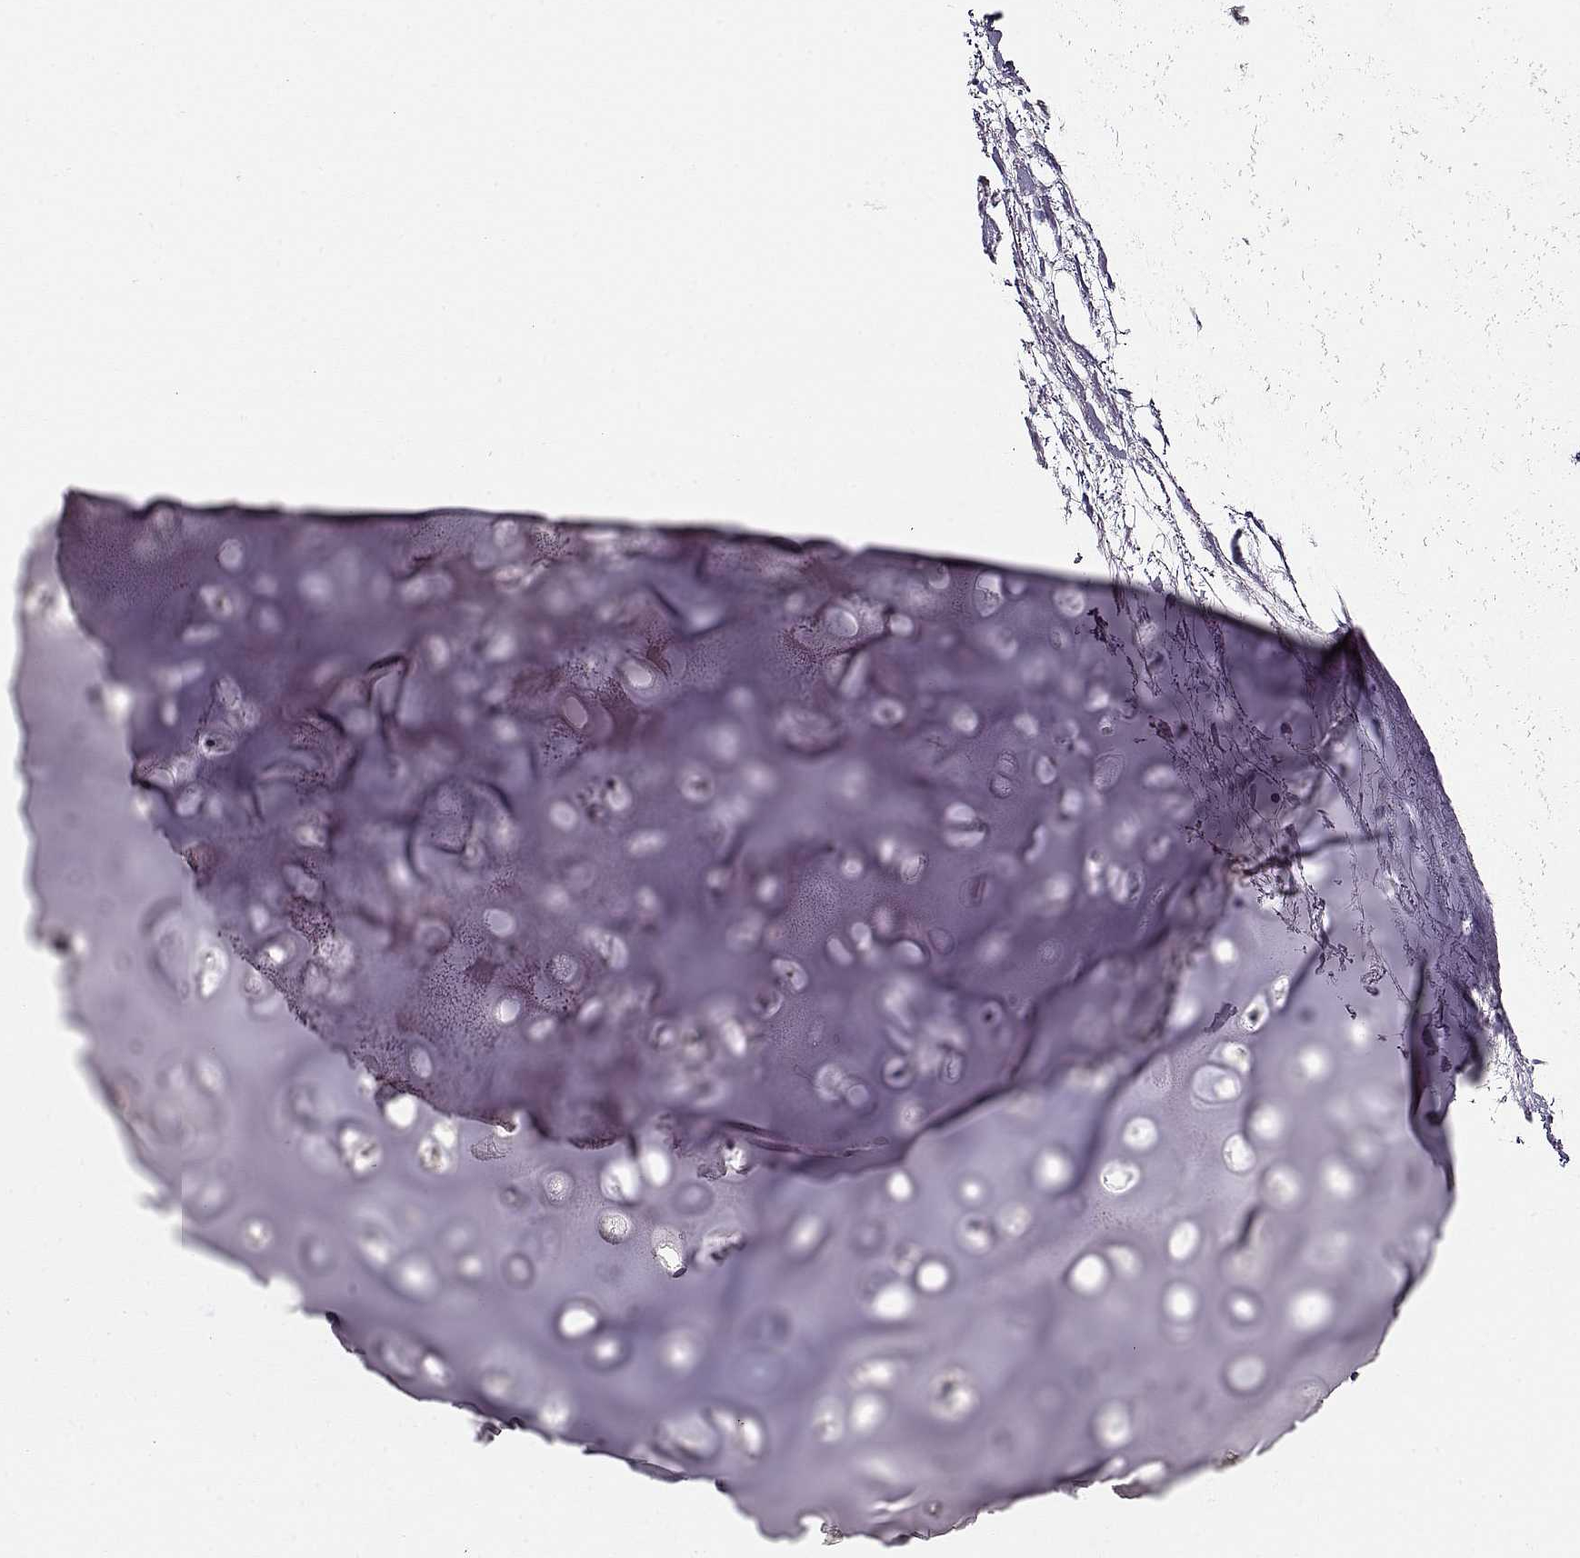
{"staining": {"intensity": "negative", "quantity": "none", "location": "none"}, "tissue": "adipose tissue", "cell_type": "Adipocytes", "image_type": "normal", "snomed": [{"axis": "morphology", "description": "Normal tissue, NOS"}, {"axis": "topography", "description": "Cartilage tissue"}, {"axis": "topography", "description": "Bronchus"}], "caption": "Histopathology image shows no protein staining in adipocytes of normal adipose tissue. (DAB (3,3'-diaminobenzidine) immunohistochemistry (IHC) with hematoxylin counter stain).", "gene": "CCR8", "patient": {"sex": "male", "age": 58}}